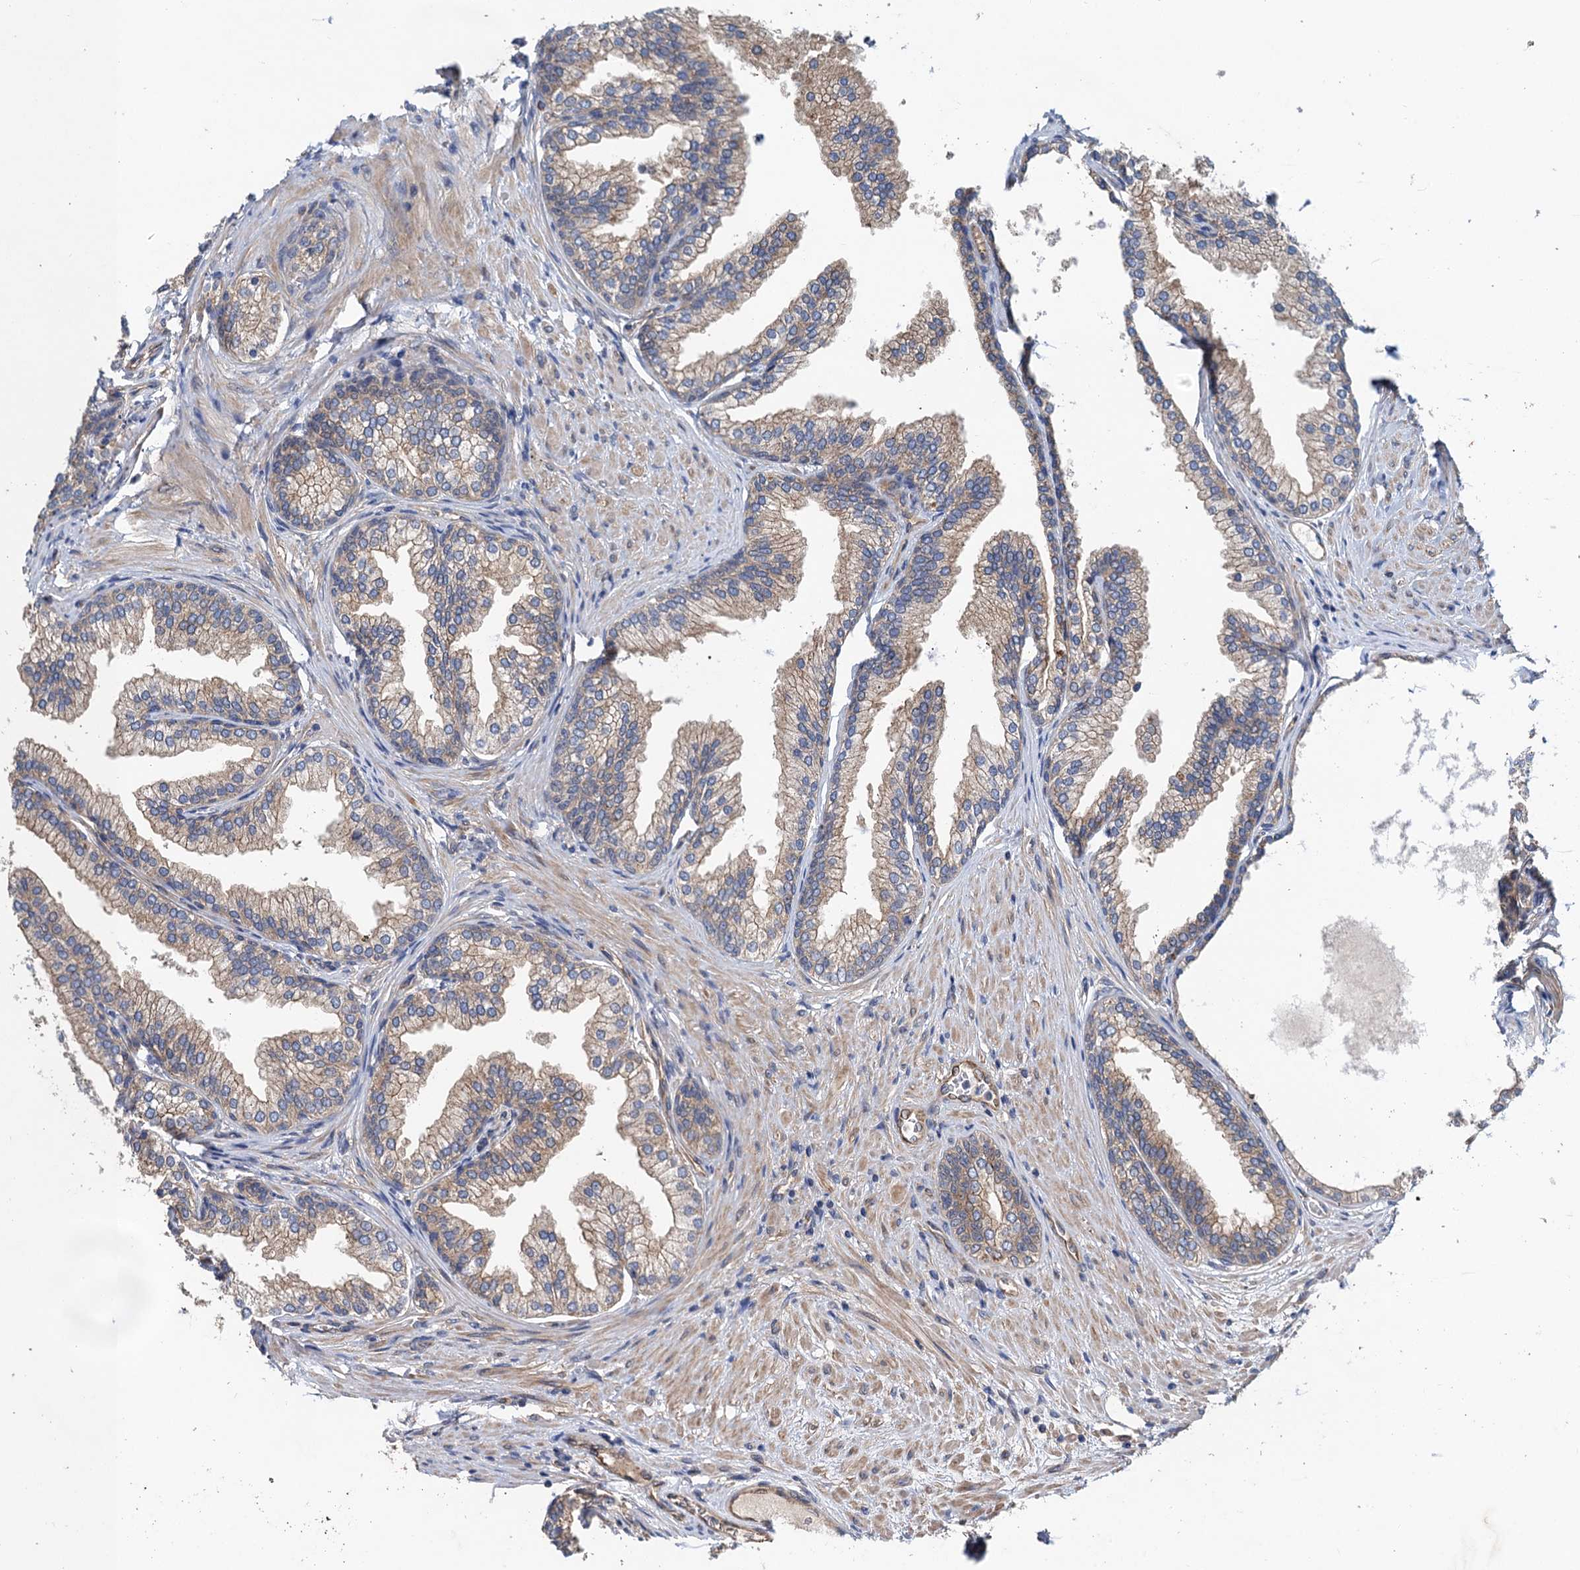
{"staining": {"intensity": "moderate", "quantity": "25%-75%", "location": "cytoplasmic/membranous"}, "tissue": "prostate", "cell_type": "Glandular cells", "image_type": "normal", "snomed": [{"axis": "morphology", "description": "Normal tissue, NOS"}, {"axis": "topography", "description": "Prostate"}], "caption": "Protein staining displays moderate cytoplasmic/membranous positivity in about 25%-75% of glandular cells in normal prostate. (brown staining indicates protein expression, while blue staining denotes nuclei).", "gene": "PJA2", "patient": {"sex": "male", "age": 76}}